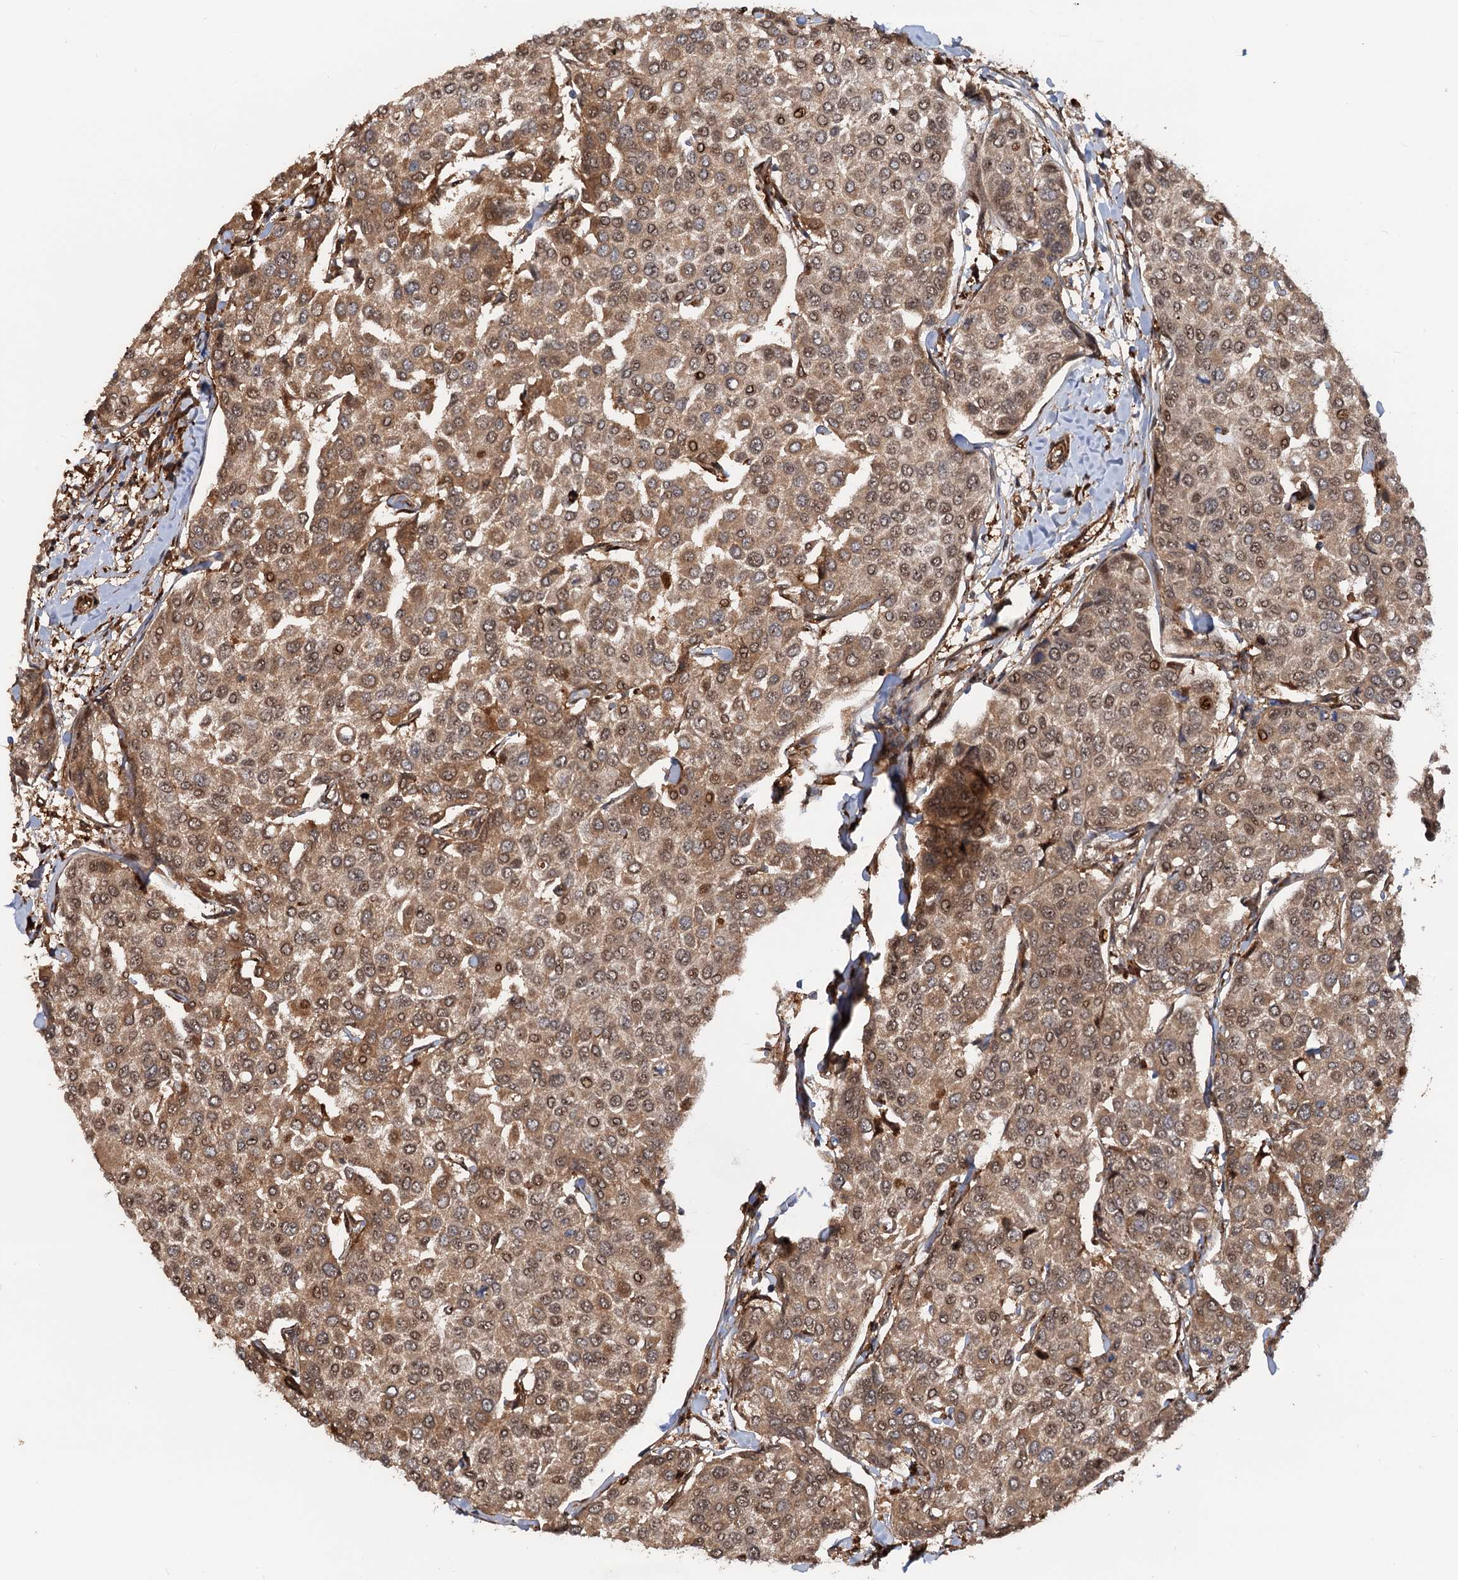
{"staining": {"intensity": "moderate", "quantity": ">75%", "location": "cytoplasmic/membranous,nuclear"}, "tissue": "breast cancer", "cell_type": "Tumor cells", "image_type": "cancer", "snomed": [{"axis": "morphology", "description": "Duct carcinoma"}, {"axis": "topography", "description": "Breast"}], "caption": "A brown stain highlights moderate cytoplasmic/membranous and nuclear staining of a protein in human breast infiltrating ductal carcinoma tumor cells.", "gene": "SNRNP25", "patient": {"sex": "female", "age": 55}}